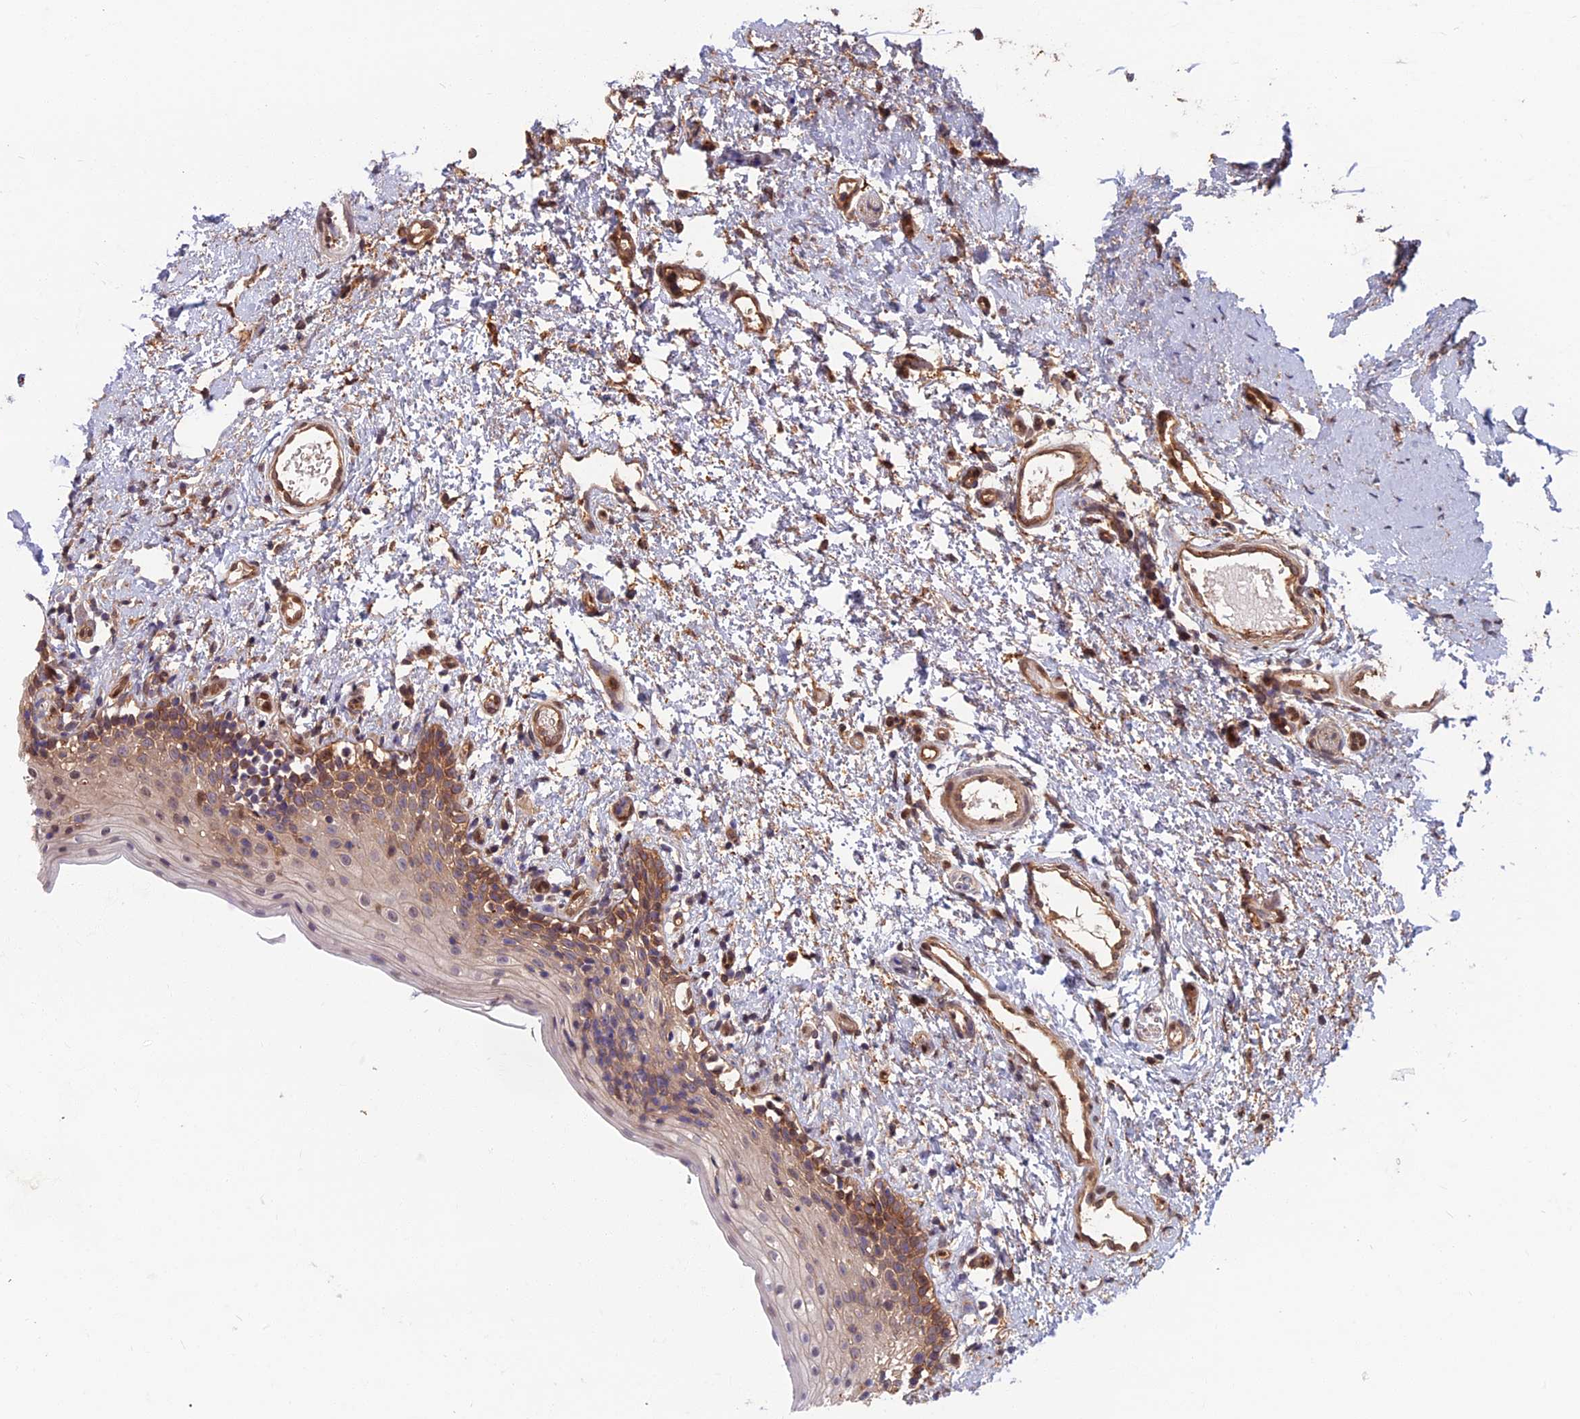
{"staining": {"intensity": "moderate", "quantity": ">75%", "location": "cytoplasmic/membranous"}, "tissue": "oral mucosa", "cell_type": "Squamous epithelial cells", "image_type": "normal", "snomed": [{"axis": "morphology", "description": "Normal tissue, NOS"}, {"axis": "topography", "description": "Oral tissue"}], "caption": "High-power microscopy captured an immunohistochemistry (IHC) histopathology image of unremarkable oral mucosa, revealing moderate cytoplasmic/membranous positivity in about >75% of squamous epithelial cells.", "gene": "SPG11", "patient": {"sex": "female", "age": 13}}